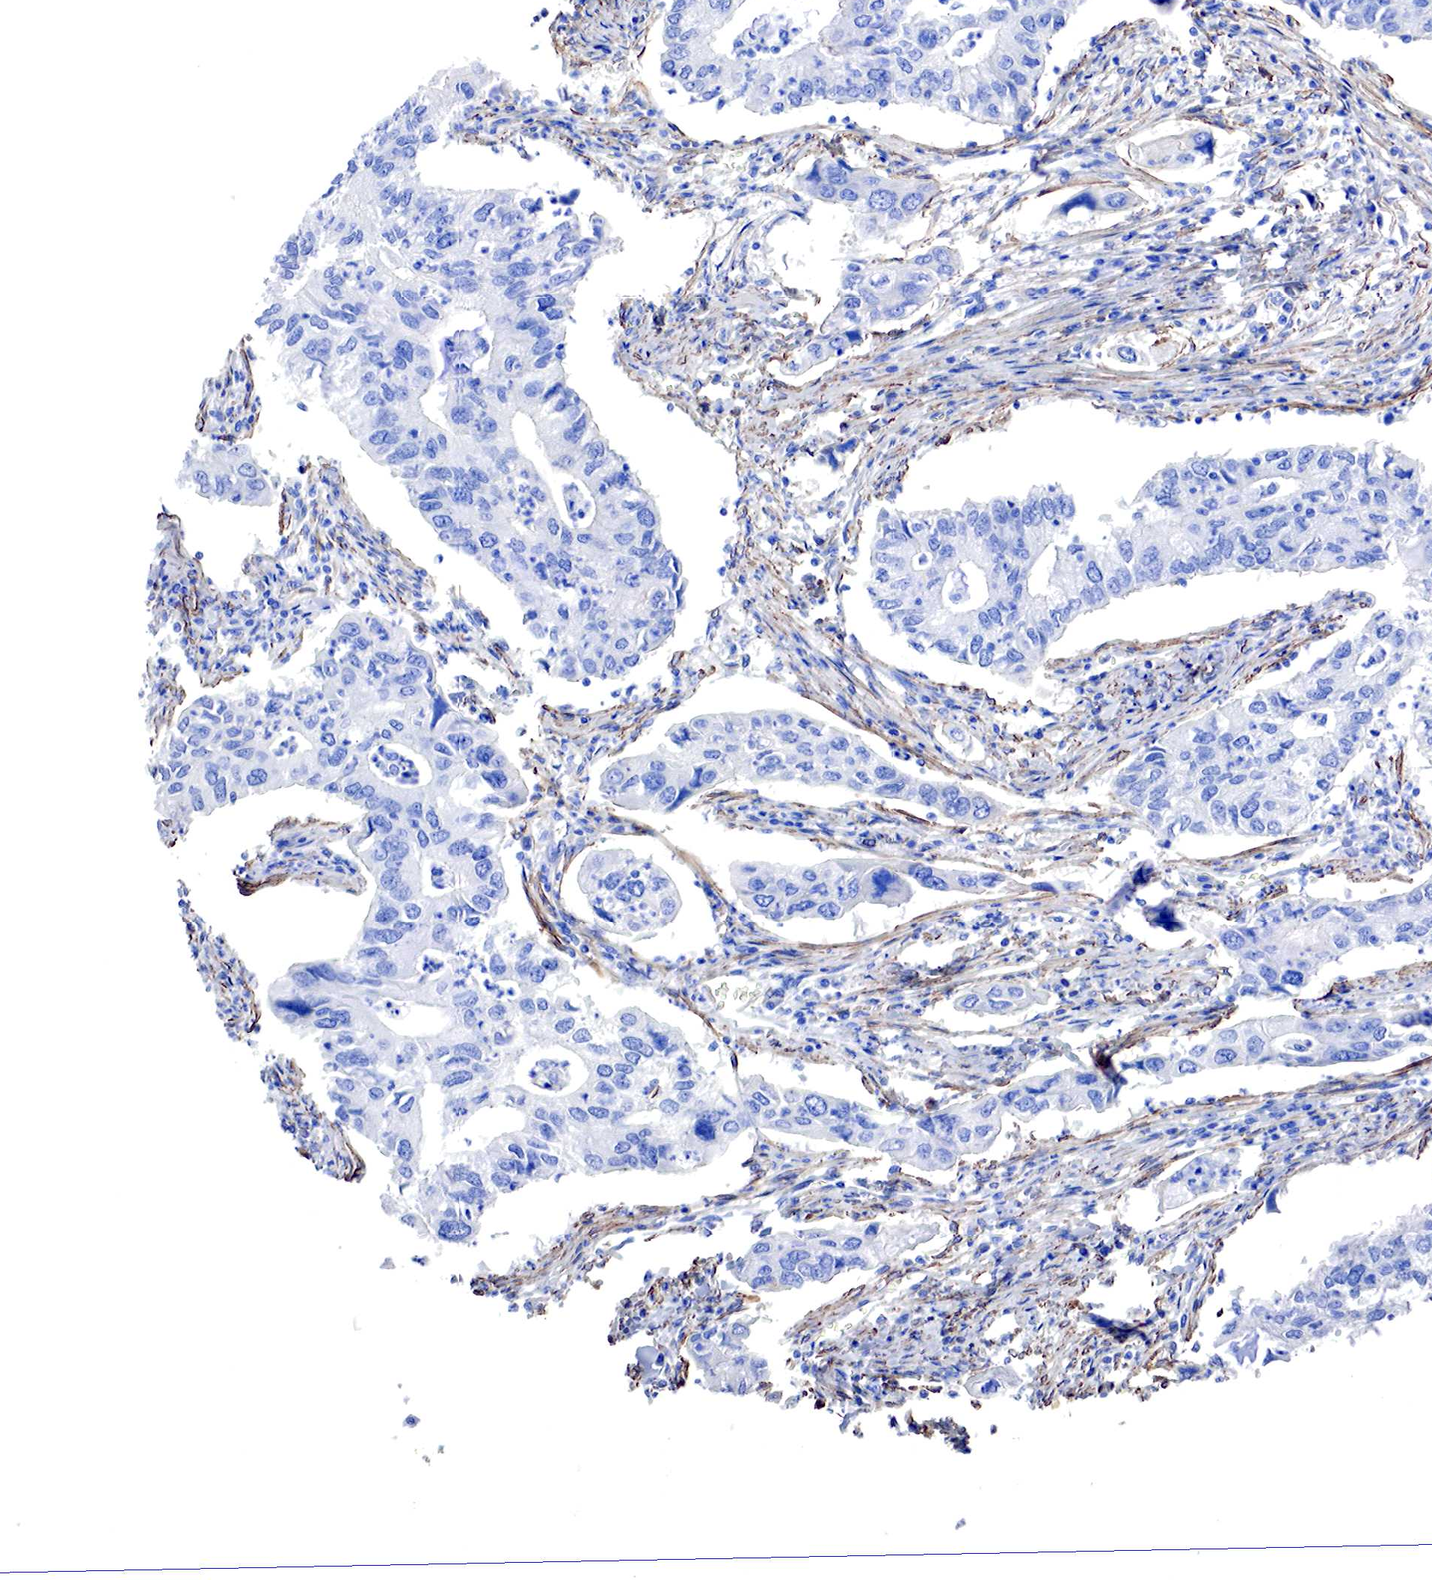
{"staining": {"intensity": "negative", "quantity": "none", "location": "none"}, "tissue": "lung cancer", "cell_type": "Tumor cells", "image_type": "cancer", "snomed": [{"axis": "morphology", "description": "Adenocarcinoma, NOS"}, {"axis": "topography", "description": "Lung"}], "caption": "Adenocarcinoma (lung) was stained to show a protein in brown. There is no significant positivity in tumor cells.", "gene": "TPM1", "patient": {"sex": "male", "age": 48}}